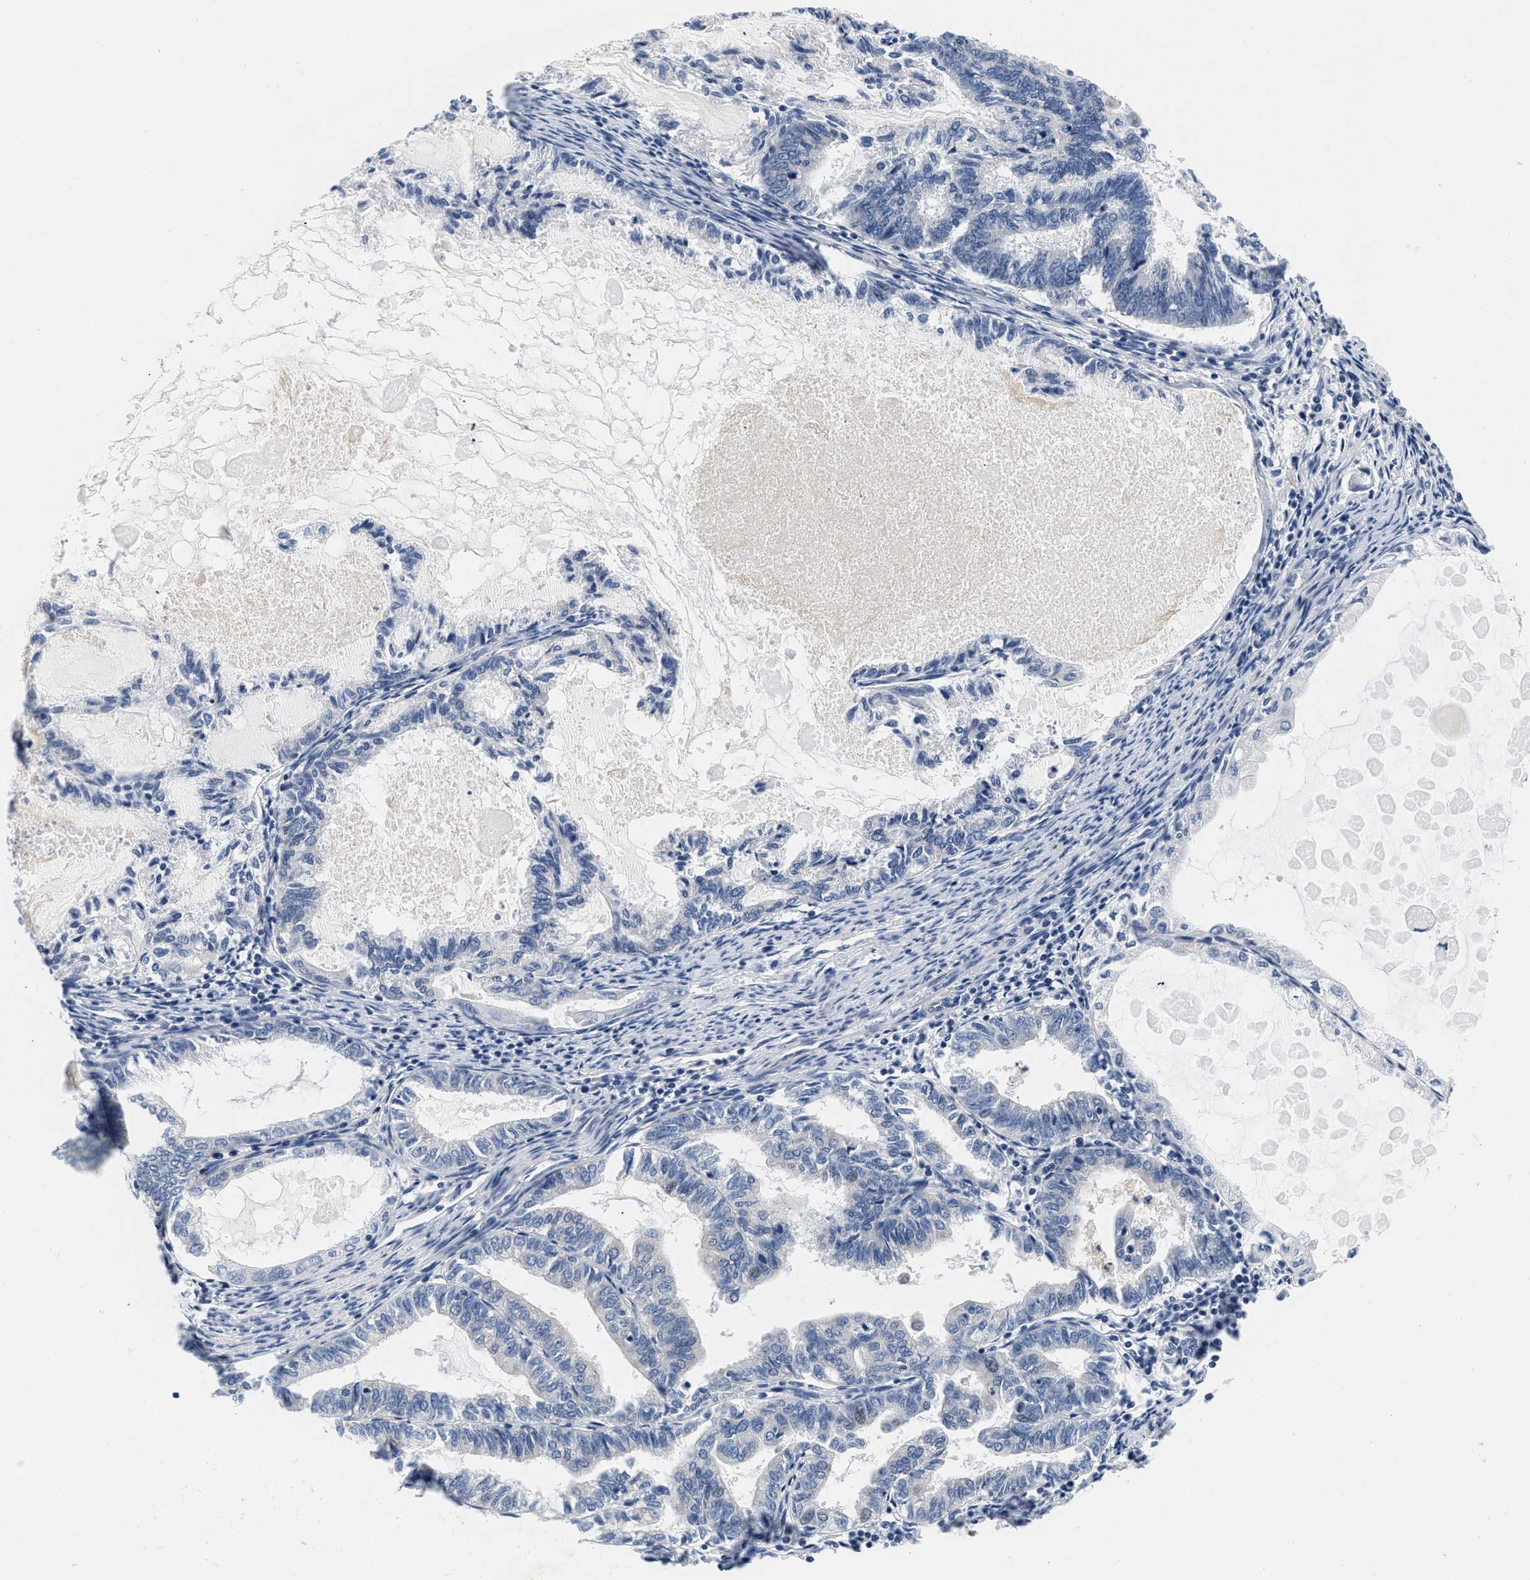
{"staining": {"intensity": "negative", "quantity": "none", "location": "none"}, "tissue": "endometrial cancer", "cell_type": "Tumor cells", "image_type": "cancer", "snomed": [{"axis": "morphology", "description": "Adenocarcinoma, NOS"}, {"axis": "topography", "description": "Endometrium"}], "caption": "DAB immunohistochemical staining of human endometrial cancer displays no significant expression in tumor cells.", "gene": "PDP1", "patient": {"sex": "female", "age": 86}}